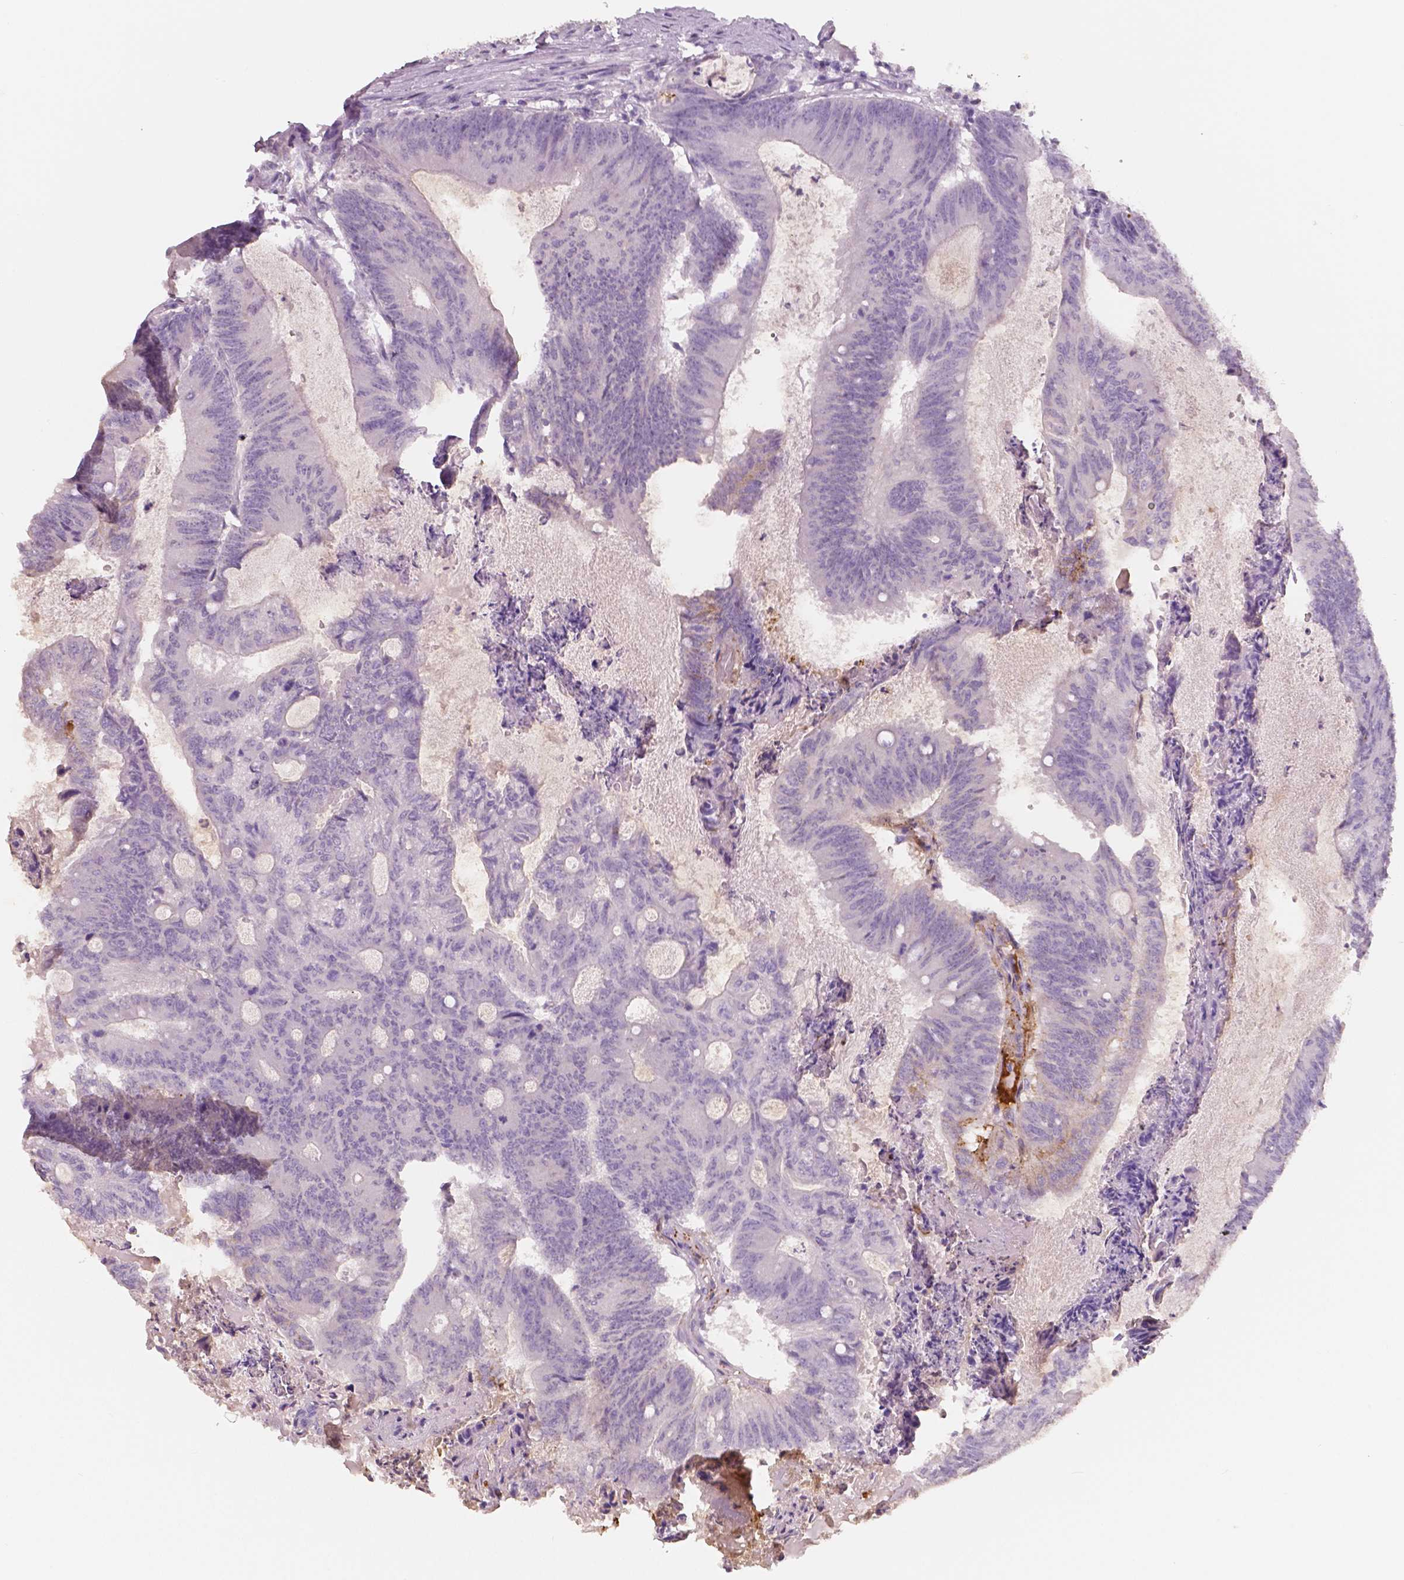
{"staining": {"intensity": "negative", "quantity": "none", "location": "none"}, "tissue": "colorectal cancer", "cell_type": "Tumor cells", "image_type": "cancer", "snomed": [{"axis": "morphology", "description": "Adenocarcinoma, NOS"}, {"axis": "topography", "description": "Colon"}], "caption": "An image of human colorectal adenocarcinoma is negative for staining in tumor cells.", "gene": "APOA4", "patient": {"sex": "female", "age": 70}}